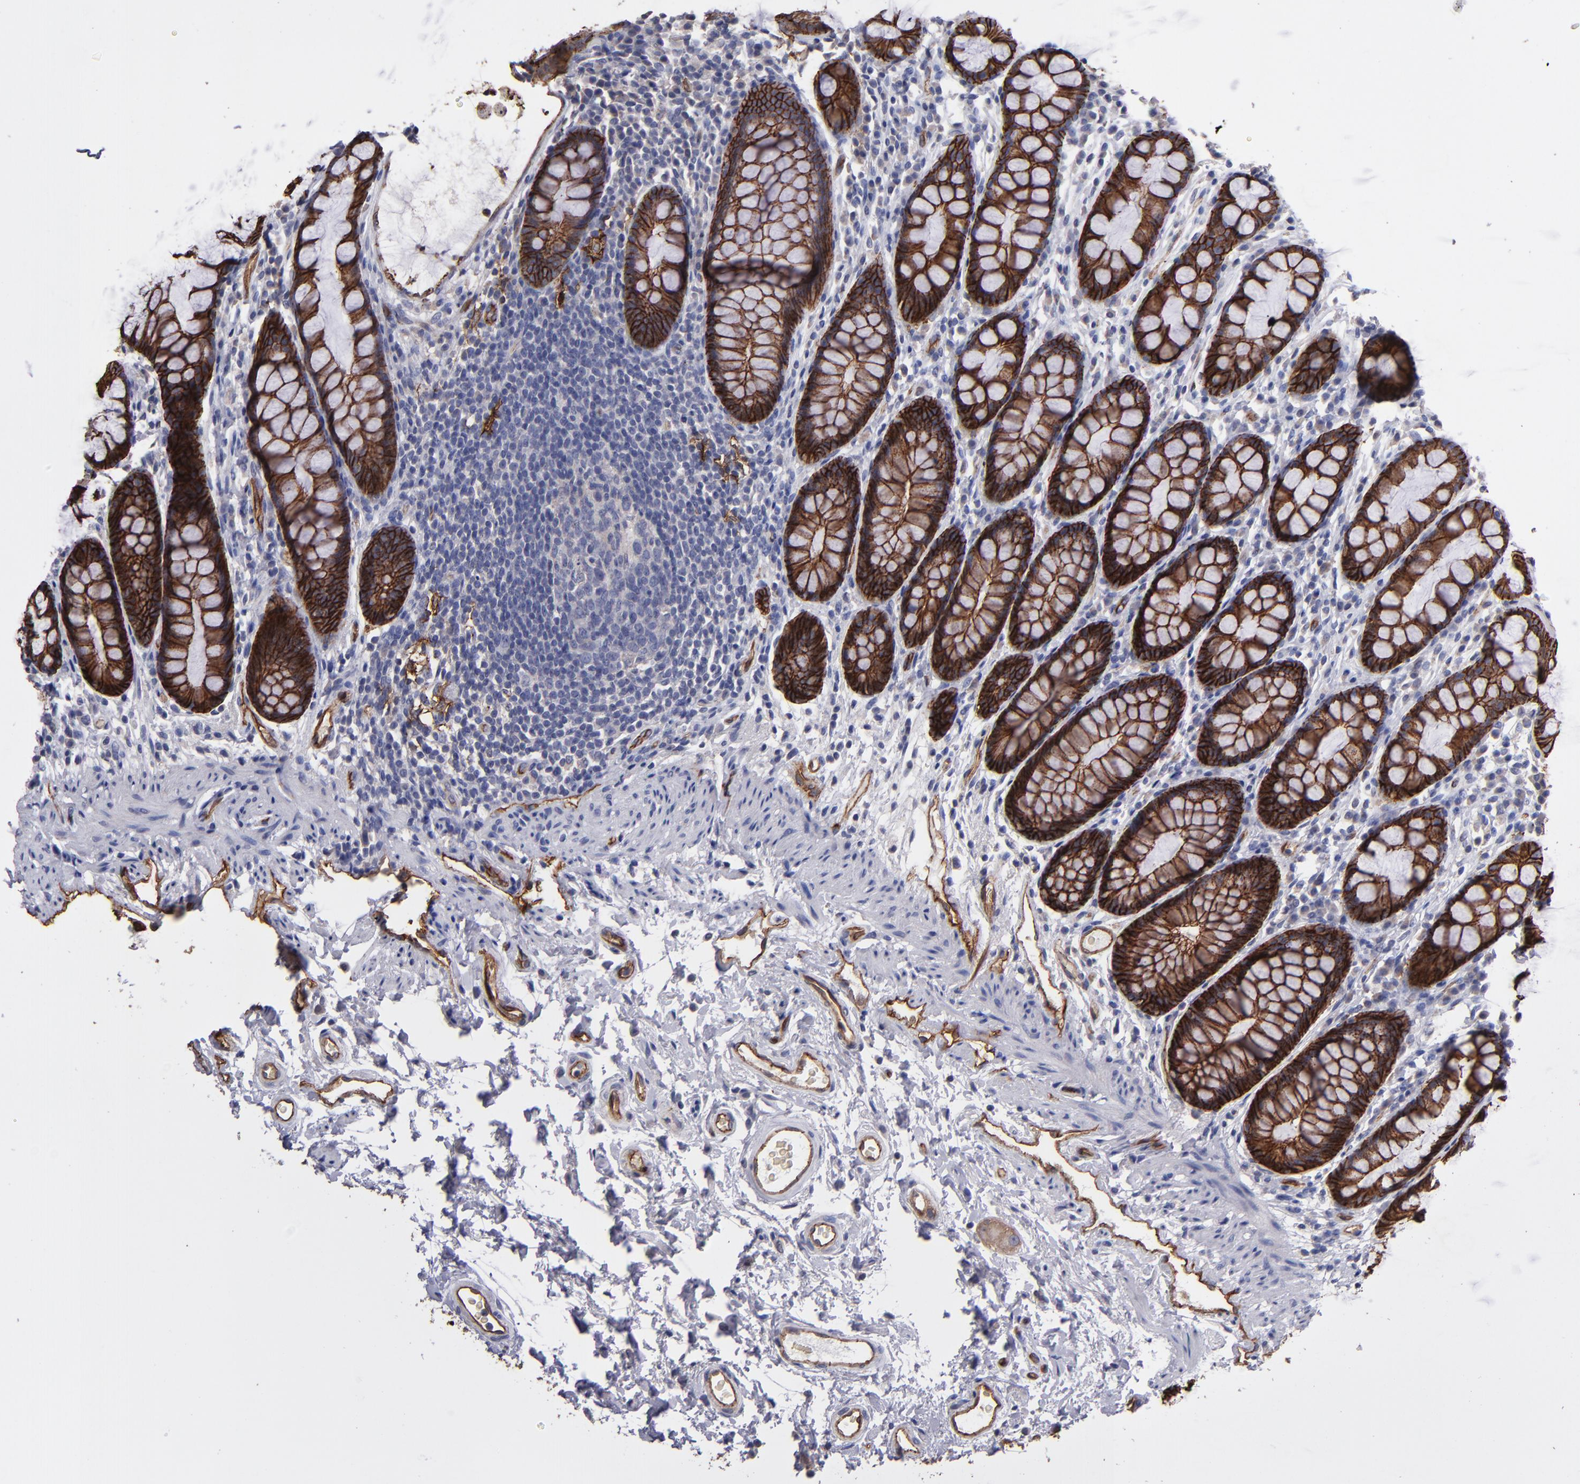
{"staining": {"intensity": "strong", "quantity": ">75%", "location": "cytoplasmic/membranous"}, "tissue": "rectum", "cell_type": "Glandular cells", "image_type": "normal", "snomed": [{"axis": "morphology", "description": "Normal tissue, NOS"}, {"axis": "topography", "description": "Rectum"}], "caption": "DAB immunohistochemical staining of normal rectum demonstrates strong cytoplasmic/membranous protein staining in about >75% of glandular cells. The protein is stained brown, and the nuclei are stained in blue (DAB IHC with brightfield microscopy, high magnification).", "gene": "CLDN5", "patient": {"sex": "male", "age": 92}}